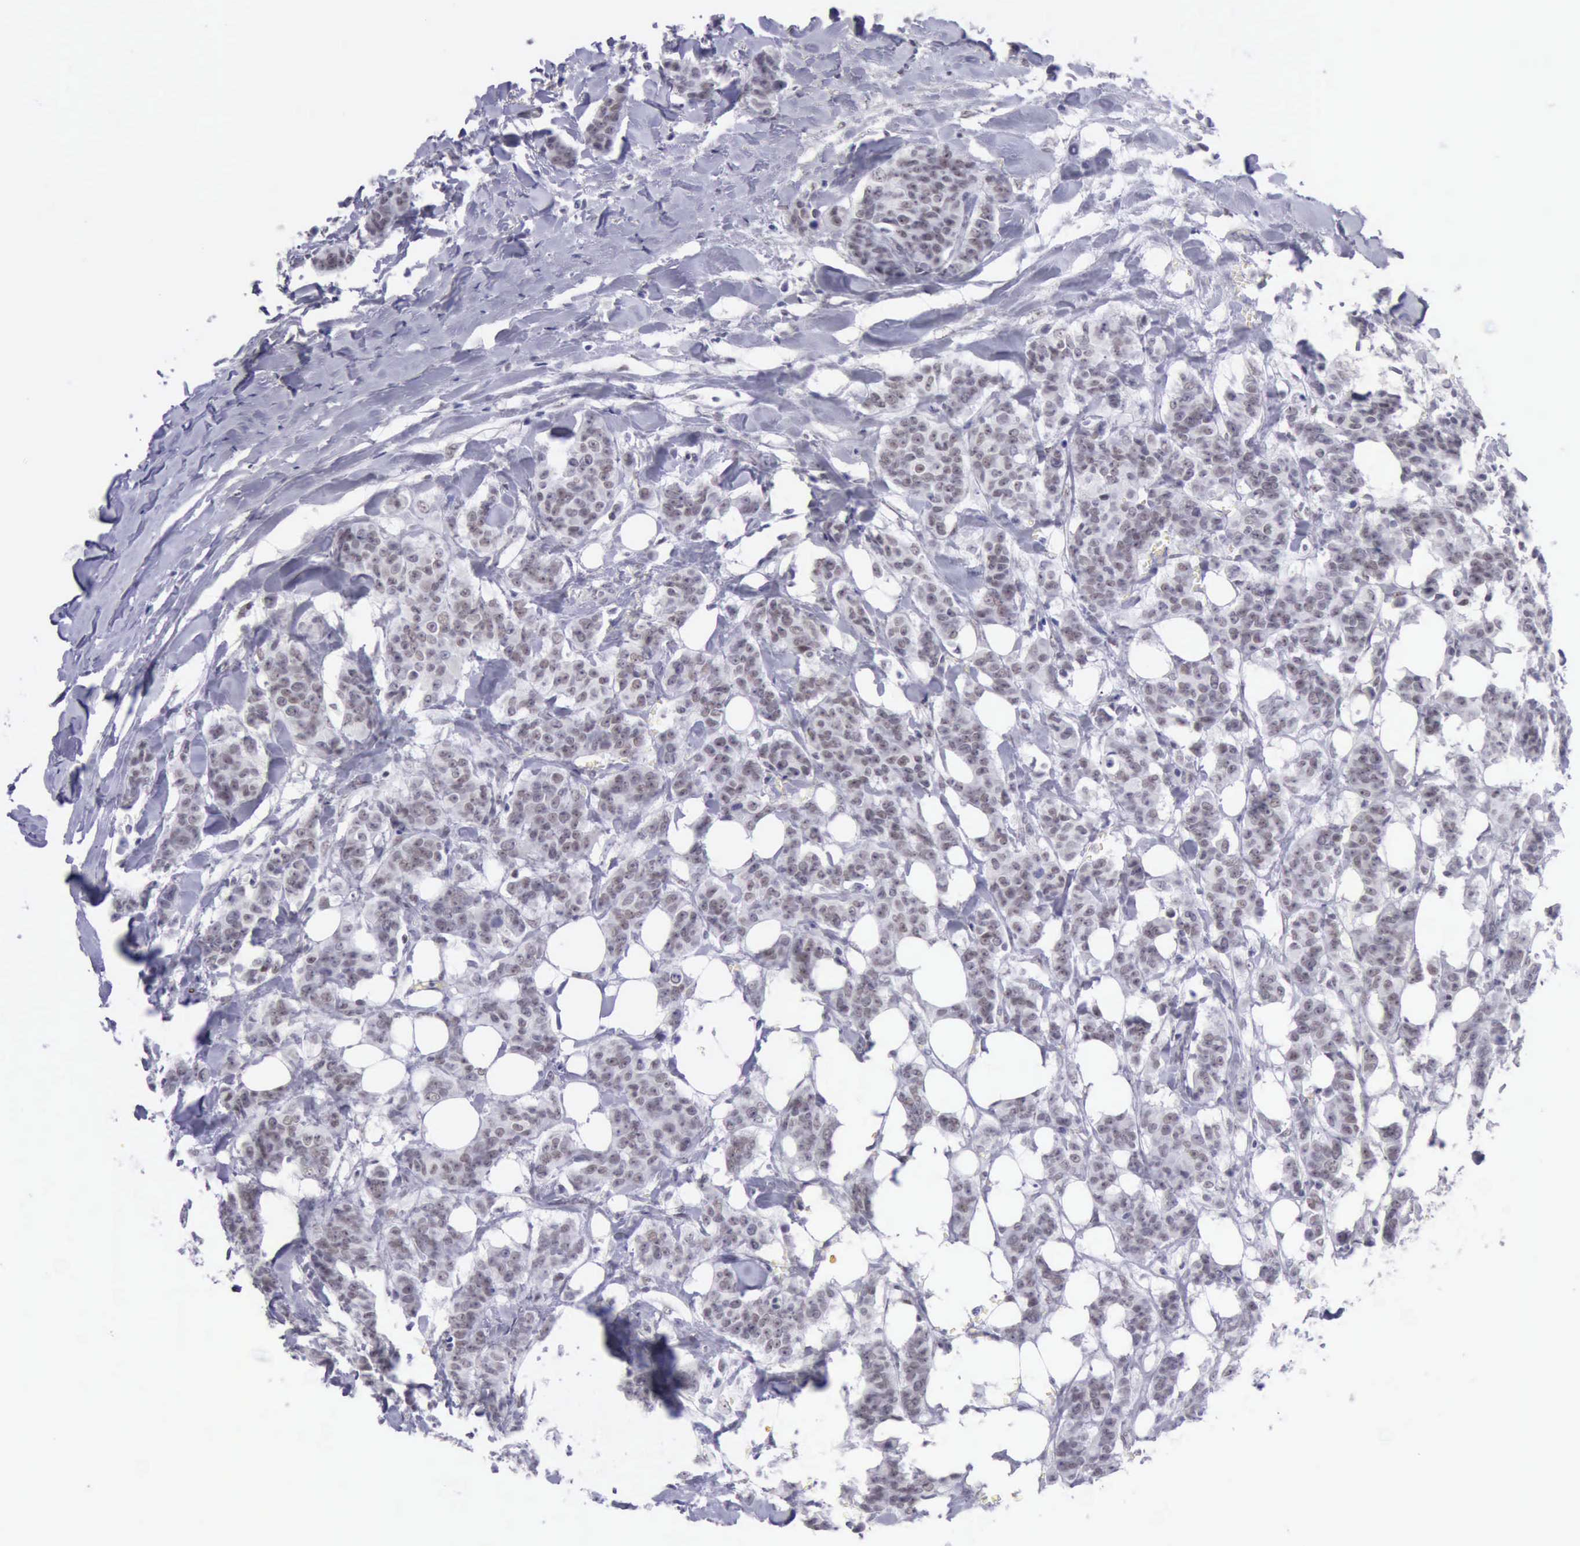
{"staining": {"intensity": "weak", "quantity": "25%-75%", "location": "nuclear"}, "tissue": "breast cancer", "cell_type": "Tumor cells", "image_type": "cancer", "snomed": [{"axis": "morphology", "description": "Duct carcinoma"}, {"axis": "topography", "description": "Breast"}], "caption": "This micrograph displays immunohistochemistry staining of breast cancer (invasive ductal carcinoma), with low weak nuclear positivity in about 25%-75% of tumor cells.", "gene": "EP300", "patient": {"sex": "female", "age": 40}}